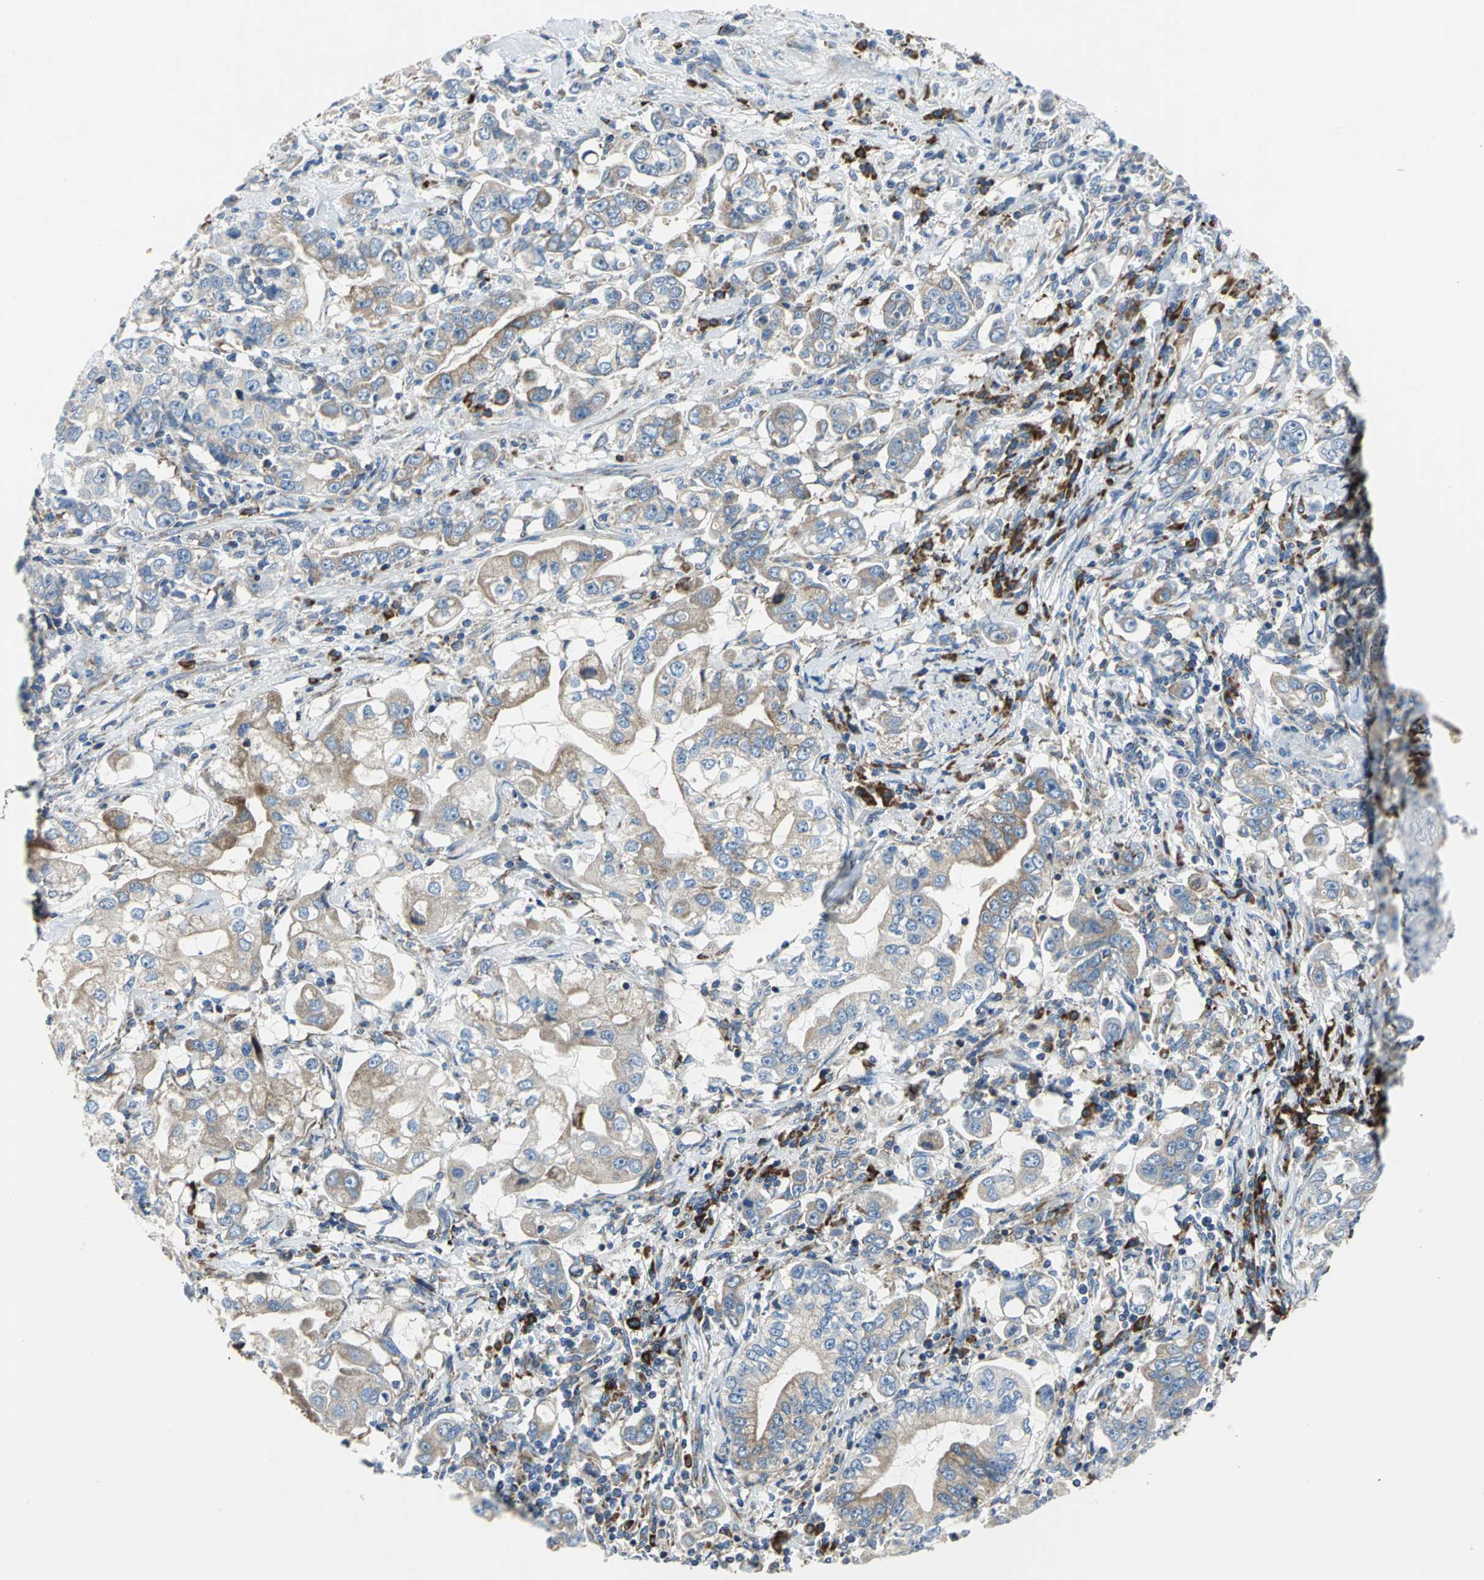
{"staining": {"intensity": "moderate", "quantity": ">75%", "location": "cytoplasmic/membranous"}, "tissue": "stomach cancer", "cell_type": "Tumor cells", "image_type": "cancer", "snomed": [{"axis": "morphology", "description": "Adenocarcinoma, NOS"}, {"axis": "topography", "description": "Stomach, lower"}], "caption": "Immunohistochemical staining of adenocarcinoma (stomach) displays medium levels of moderate cytoplasmic/membranous expression in approximately >75% of tumor cells.", "gene": "TULP4", "patient": {"sex": "female", "age": 72}}